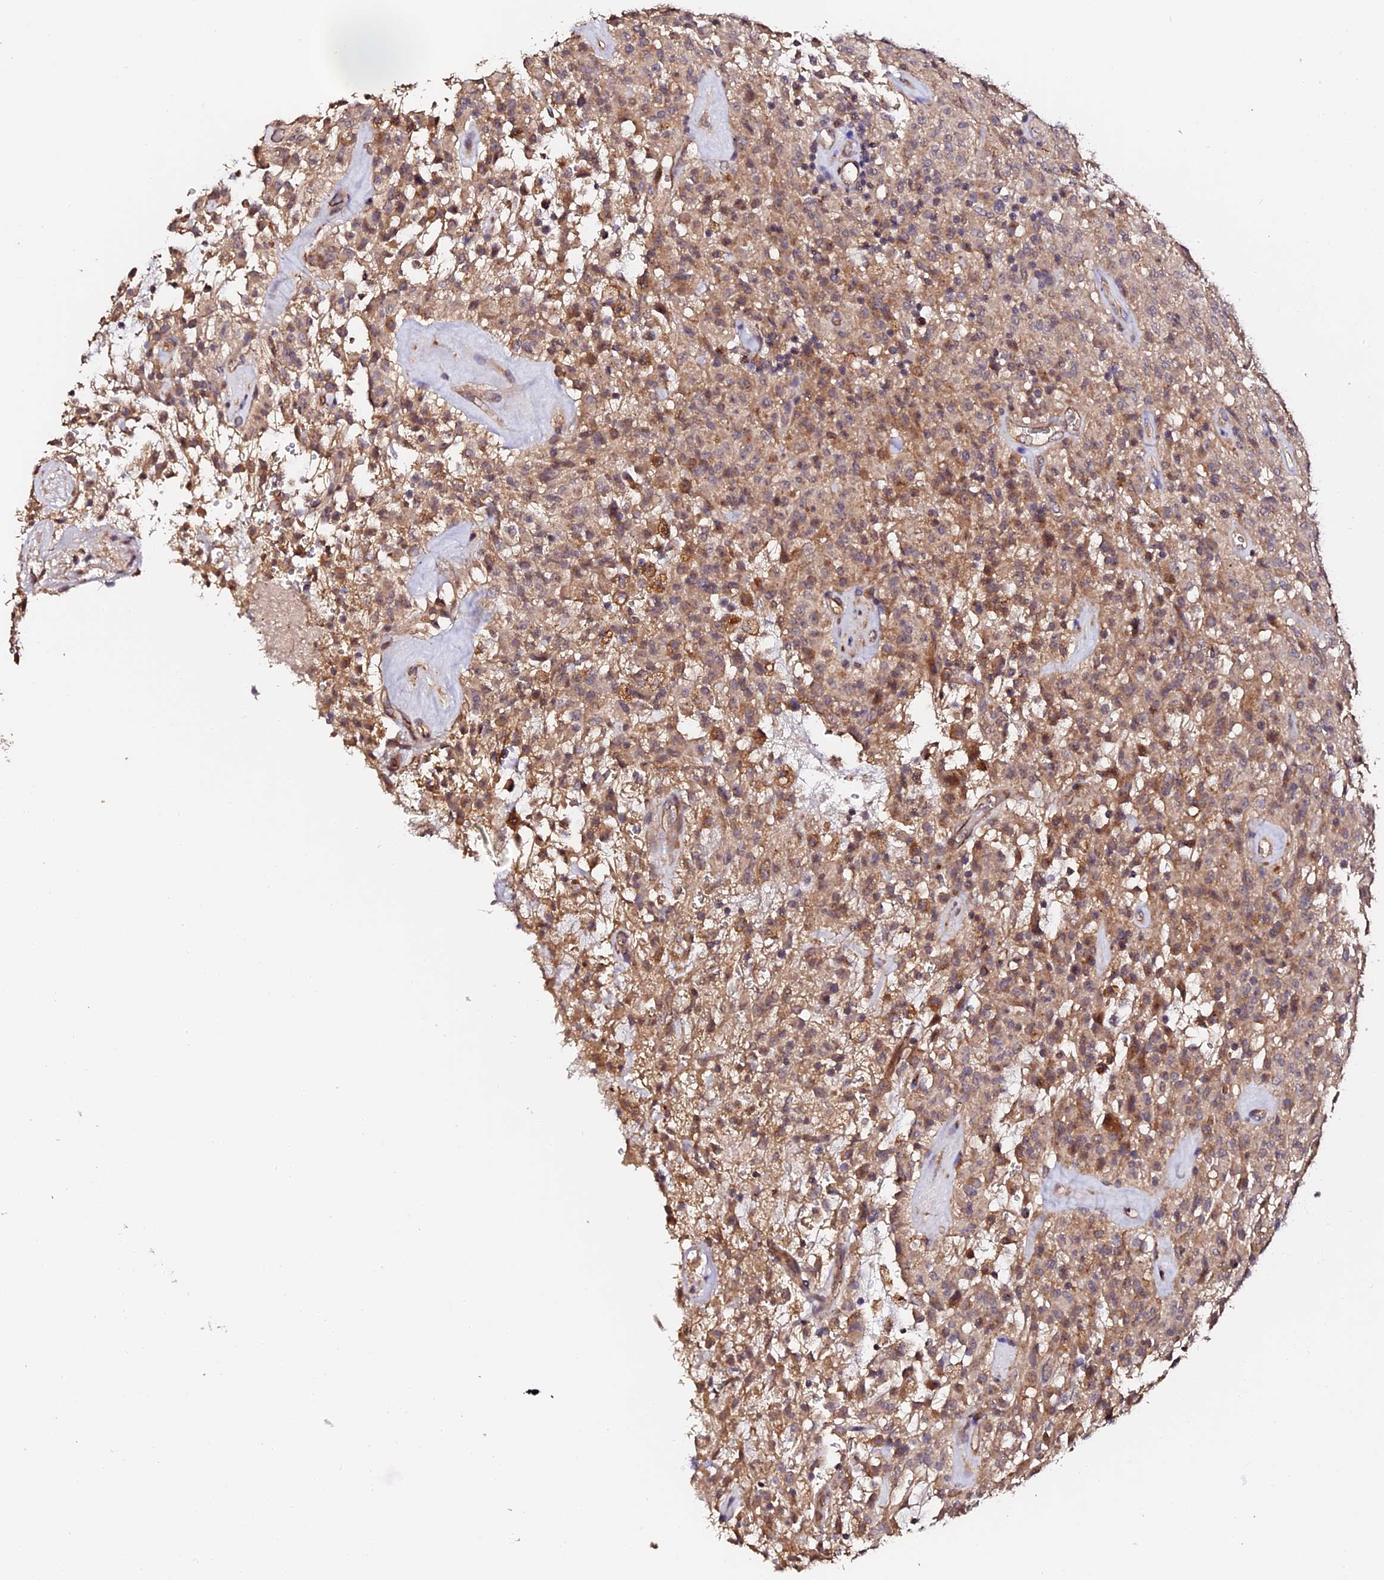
{"staining": {"intensity": "weak", "quantity": "25%-75%", "location": "cytoplasmic/membranous"}, "tissue": "glioma", "cell_type": "Tumor cells", "image_type": "cancer", "snomed": [{"axis": "morphology", "description": "Glioma, malignant, High grade"}, {"axis": "topography", "description": "Brain"}], "caption": "IHC of malignant glioma (high-grade) displays low levels of weak cytoplasmic/membranous expression in about 25%-75% of tumor cells.", "gene": "TDO2", "patient": {"sex": "female", "age": 57}}